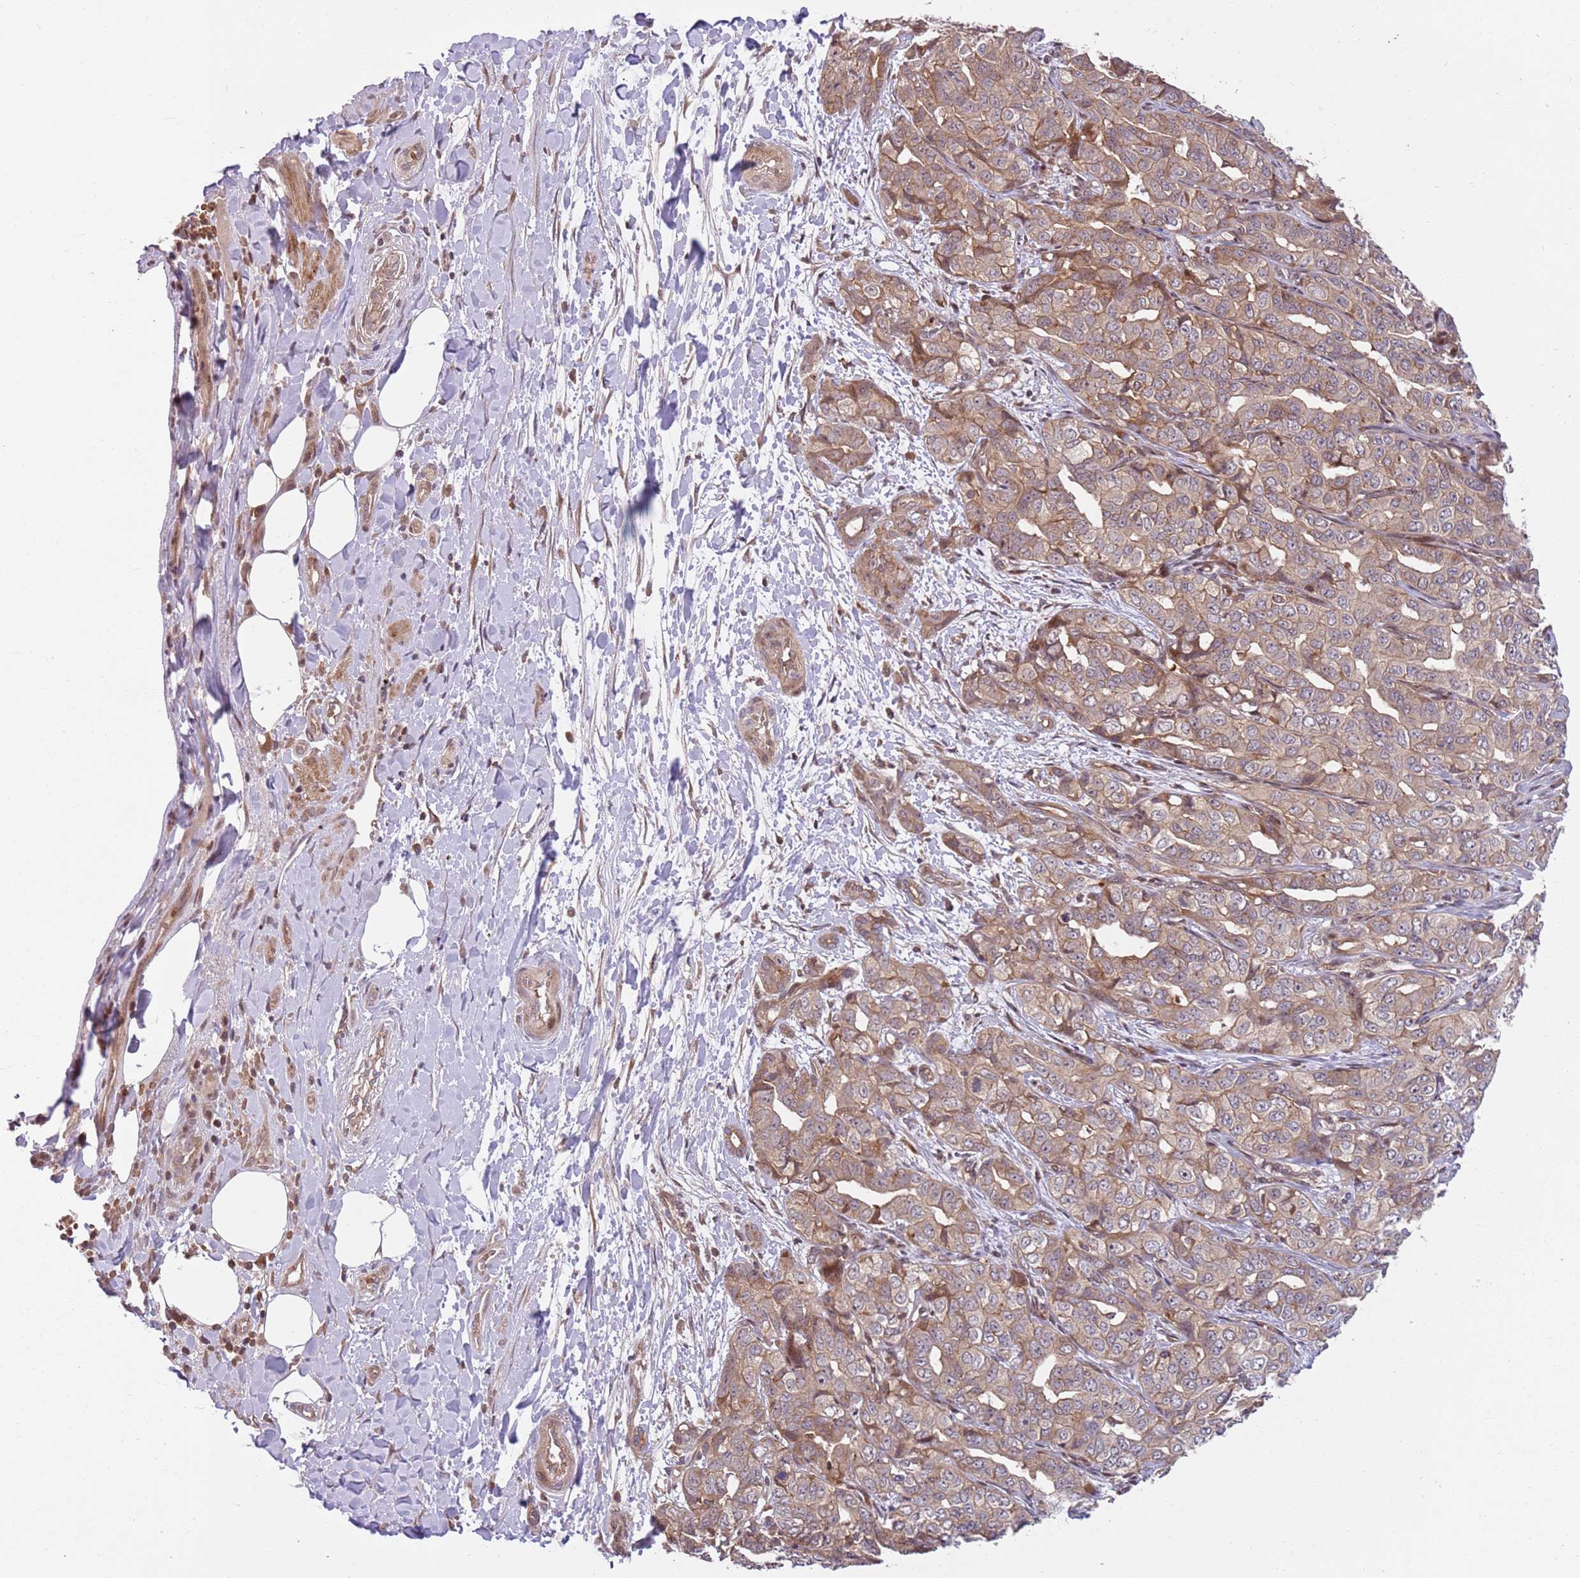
{"staining": {"intensity": "weak", "quantity": ">75%", "location": "cytoplasmic/membranous,nuclear"}, "tissue": "liver cancer", "cell_type": "Tumor cells", "image_type": "cancer", "snomed": [{"axis": "morphology", "description": "Cholangiocarcinoma"}, {"axis": "topography", "description": "Liver"}], "caption": "This is a photomicrograph of IHC staining of liver cancer, which shows weak staining in the cytoplasmic/membranous and nuclear of tumor cells.", "gene": "GGA1", "patient": {"sex": "male", "age": 59}}